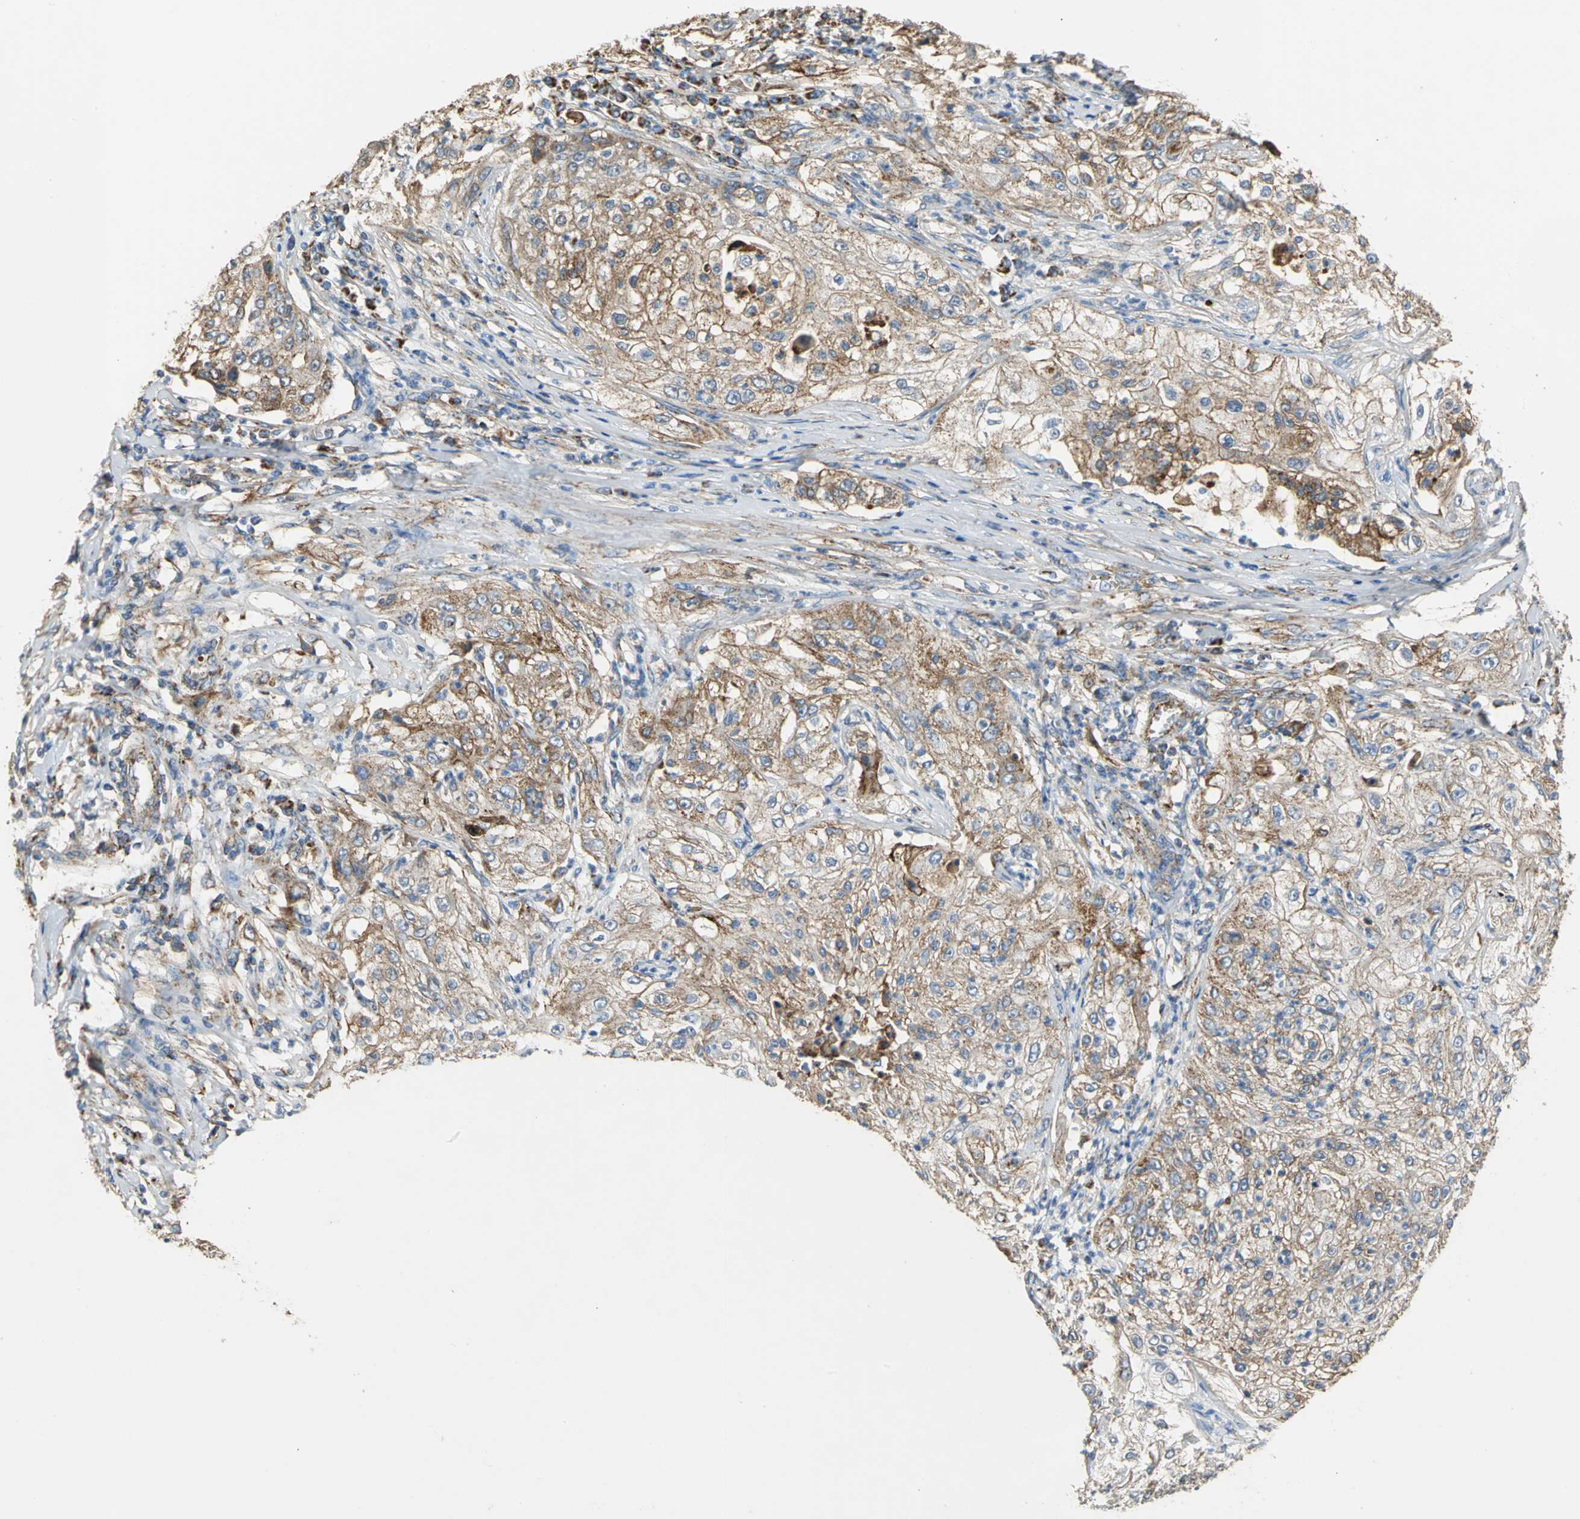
{"staining": {"intensity": "moderate", "quantity": ">75%", "location": "cytoplasmic/membranous"}, "tissue": "lung cancer", "cell_type": "Tumor cells", "image_type": "cancer", "snomed": [{"axis": "morphology", "description": "Inflammation, NOS"}, {"axis": "morphology", "description": "Squamous cell carcinoma, NOS"}, {"axis": "topography", "description": "Lymph node"}, {"axis": "topography", "description": "Soft tissue"}, {"axis": "topography", "description": "Lung"}], "caption": "Immunohistochemistry (IHC) of human squamous cell carcinoma (lung) exhibits medium levels of moderate cytoplasmic/membranous expression in approximately >75% of tumor cells. The staining was performed using DAB (3,3'-diaminobenzidine), with brown indicating positive protein expression. Nuclei are stained blue with hematoxylin.", "gene": "NDUFB5", "patient": {"sex": "male", "age": 66}}